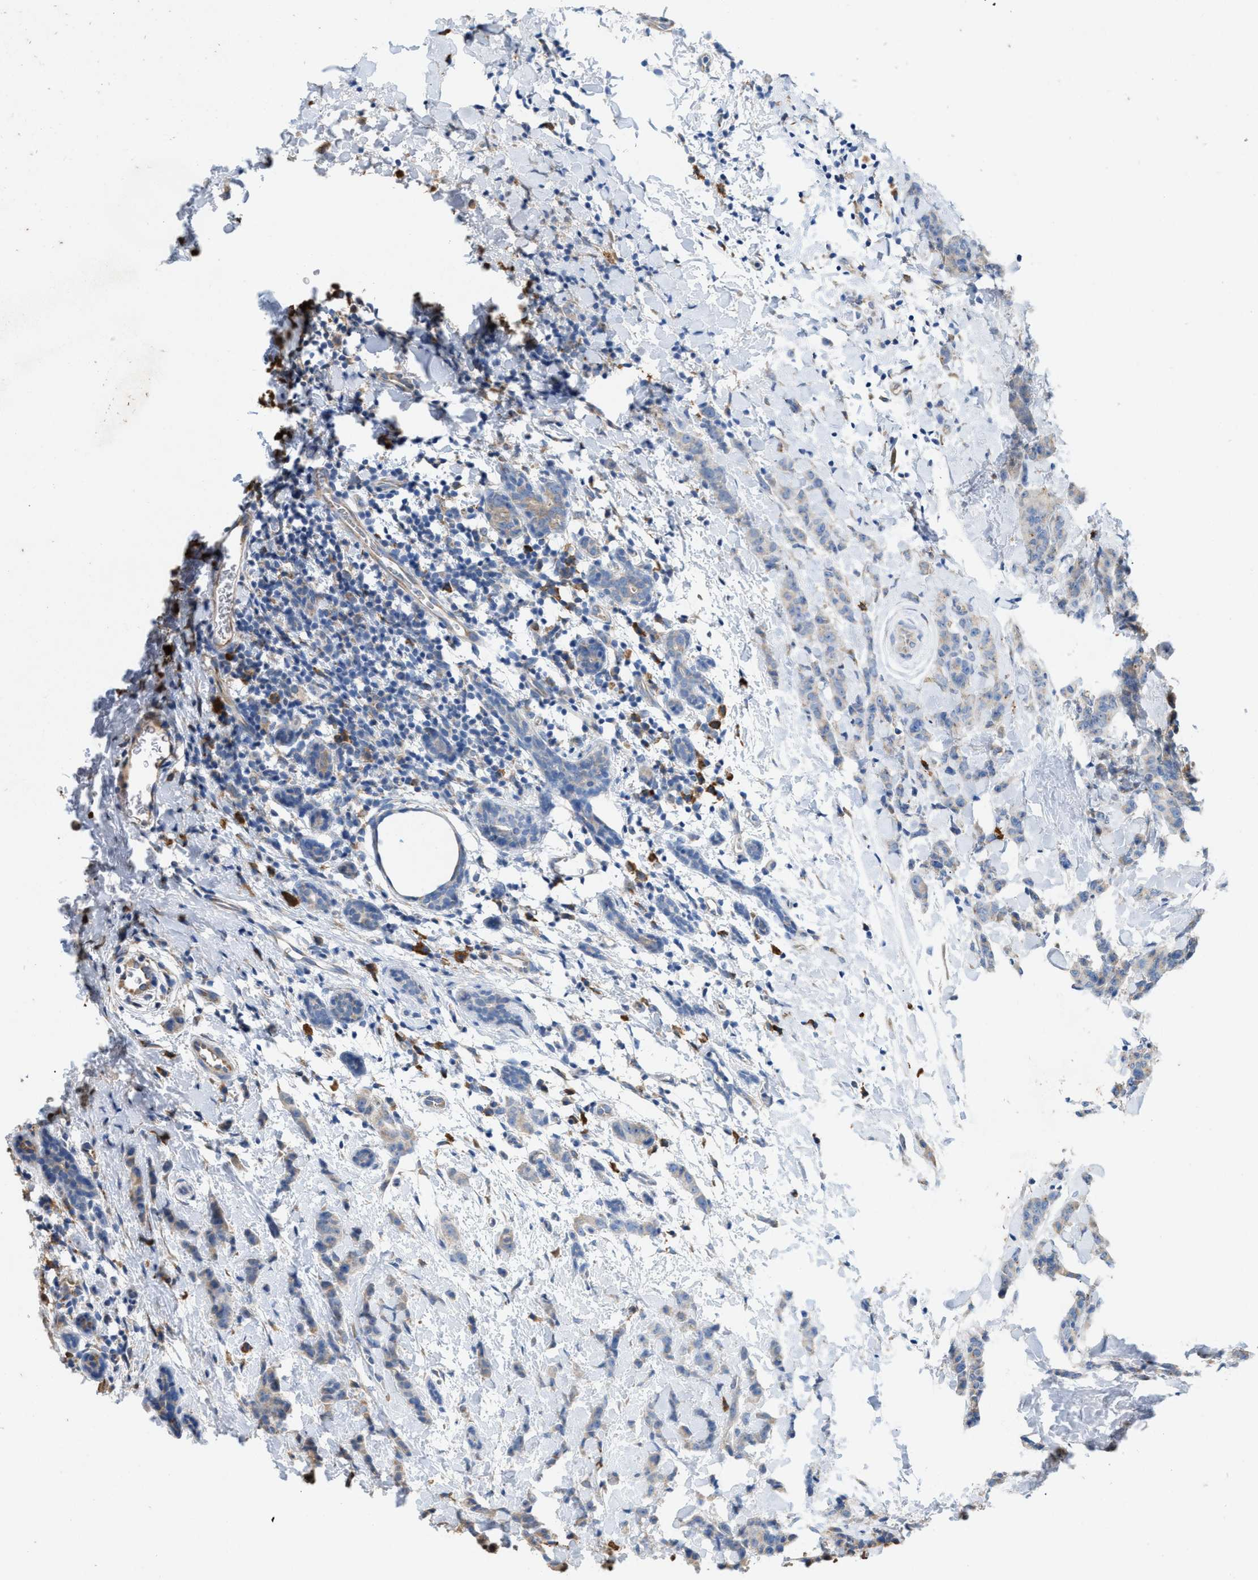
{"staining": {"intensity": "negative", "quantity": "none", "location": "none"}, "tissue": "breast cancer", "cell_type": "Tumor cells", "image_type": "cancer", "snomed": [{"axis": "morphology", "description": "Normal tissue, NOS"}, {"axis": "morphology", "description": "Duct carcinoma"}, {"axis": "topography", "description": "Breast"}], "caption": "An immunohistochemistry (IHC) photomicrograph of breast cancer is shown. There is no staining in tumor cells of breast cancer. Brightfield microscopy of immunohistochemistry stained with DAB (3,3'-diaminobenzidine) (brown) and hematoxylin (blue), captured at high magnification.", "gene": "DYNC2I1", "patient": {"sex": "female", "age": 40}}